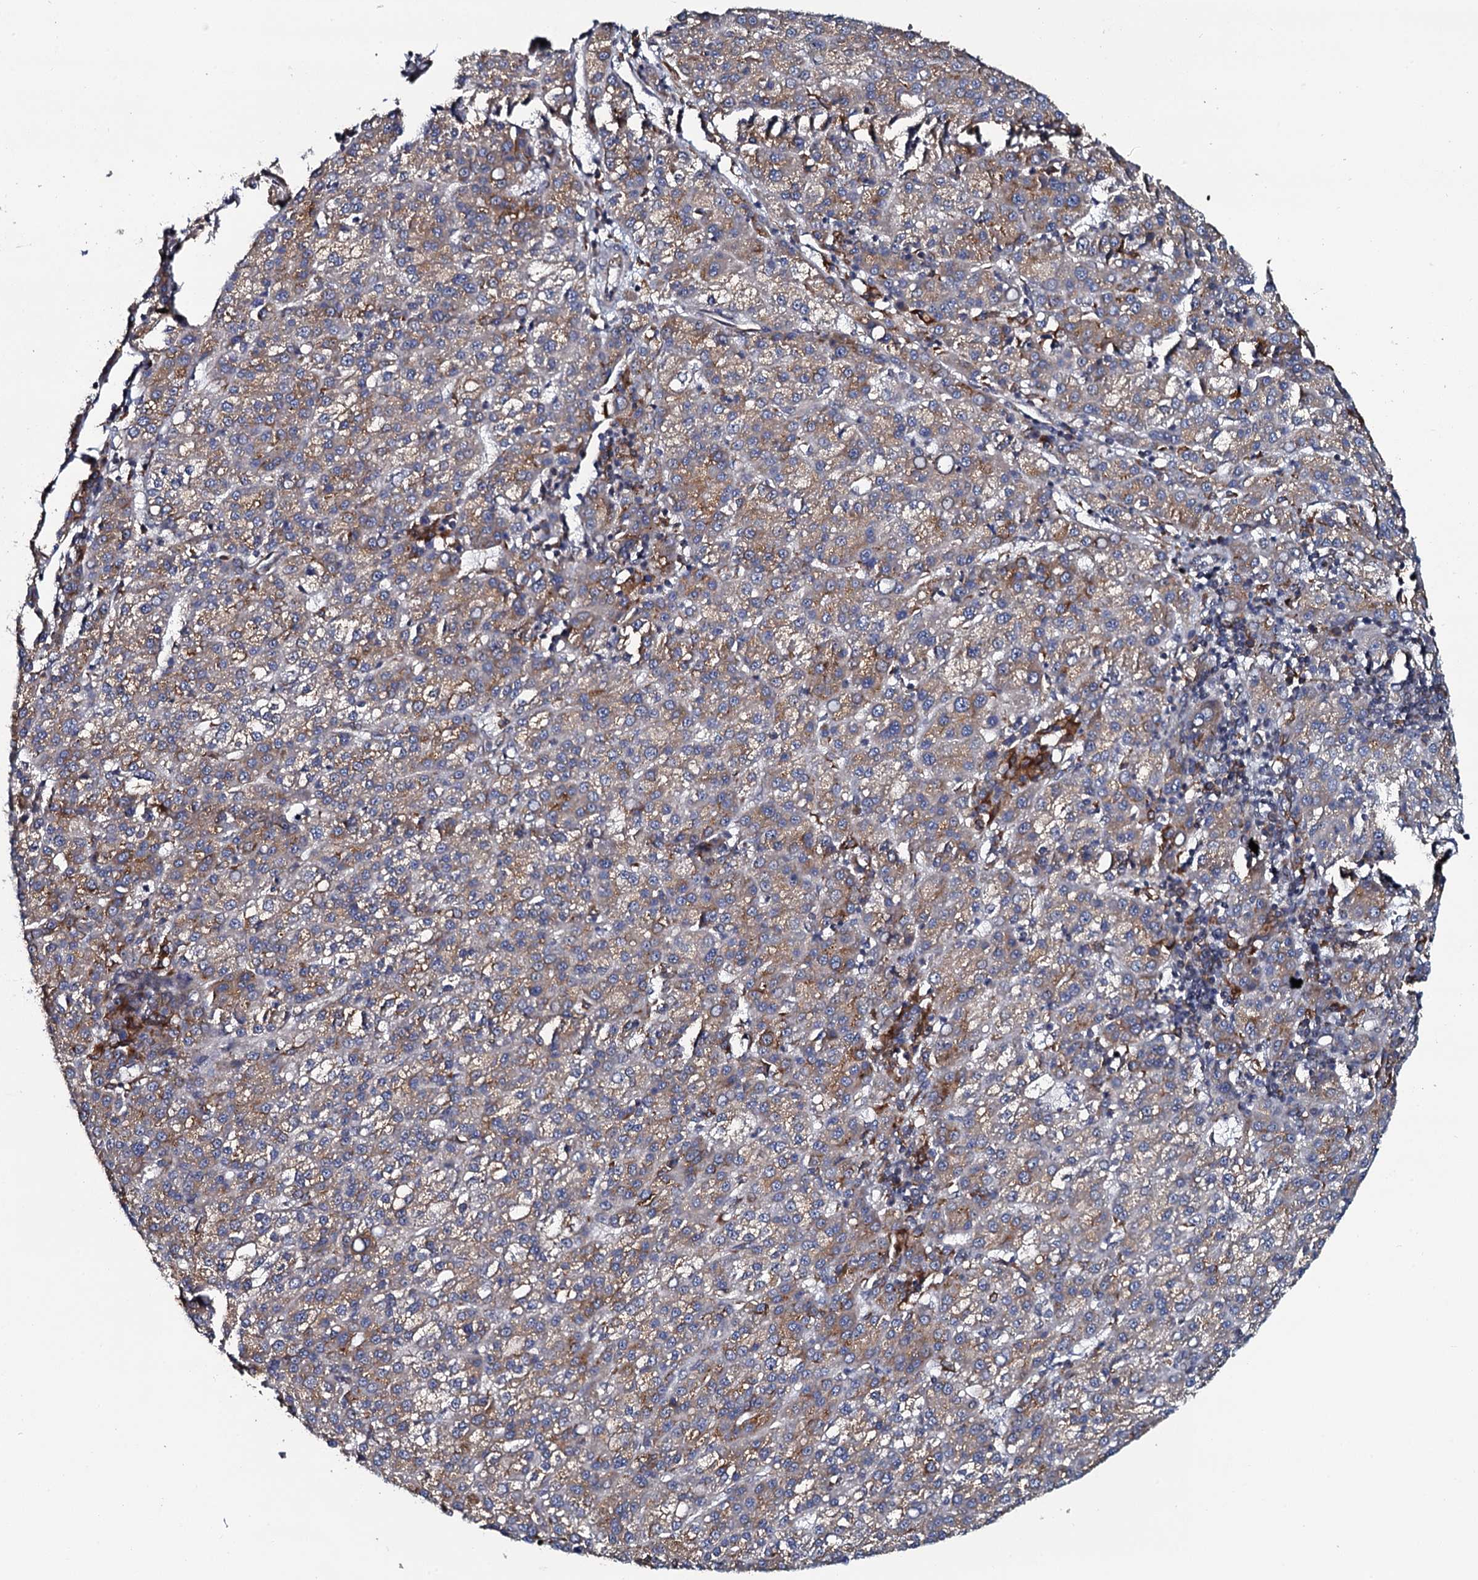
{"staining": {"intensity": "weak", "quantity": ">75%", "location": "cytoplasmic/membranous"}, "tissue": "liver cancer", "cell_type": "Tumor cells", "image_type": "cancer", "snomed": [{"axis": "morphology", "description": "Carcinoma, Hepatocellular, NOS"}, {"axis": "topography", "description": "Liver"}], "caption": "Immunohistochemical staining of human liver hepatocellular carcinoma demonstrates low levels of weak cytoplasmic/membranous protein staining in approximately >75% of tumor cells.", "gene": "TMEM151A", "patient": {"sex": "female", "age": 58}}